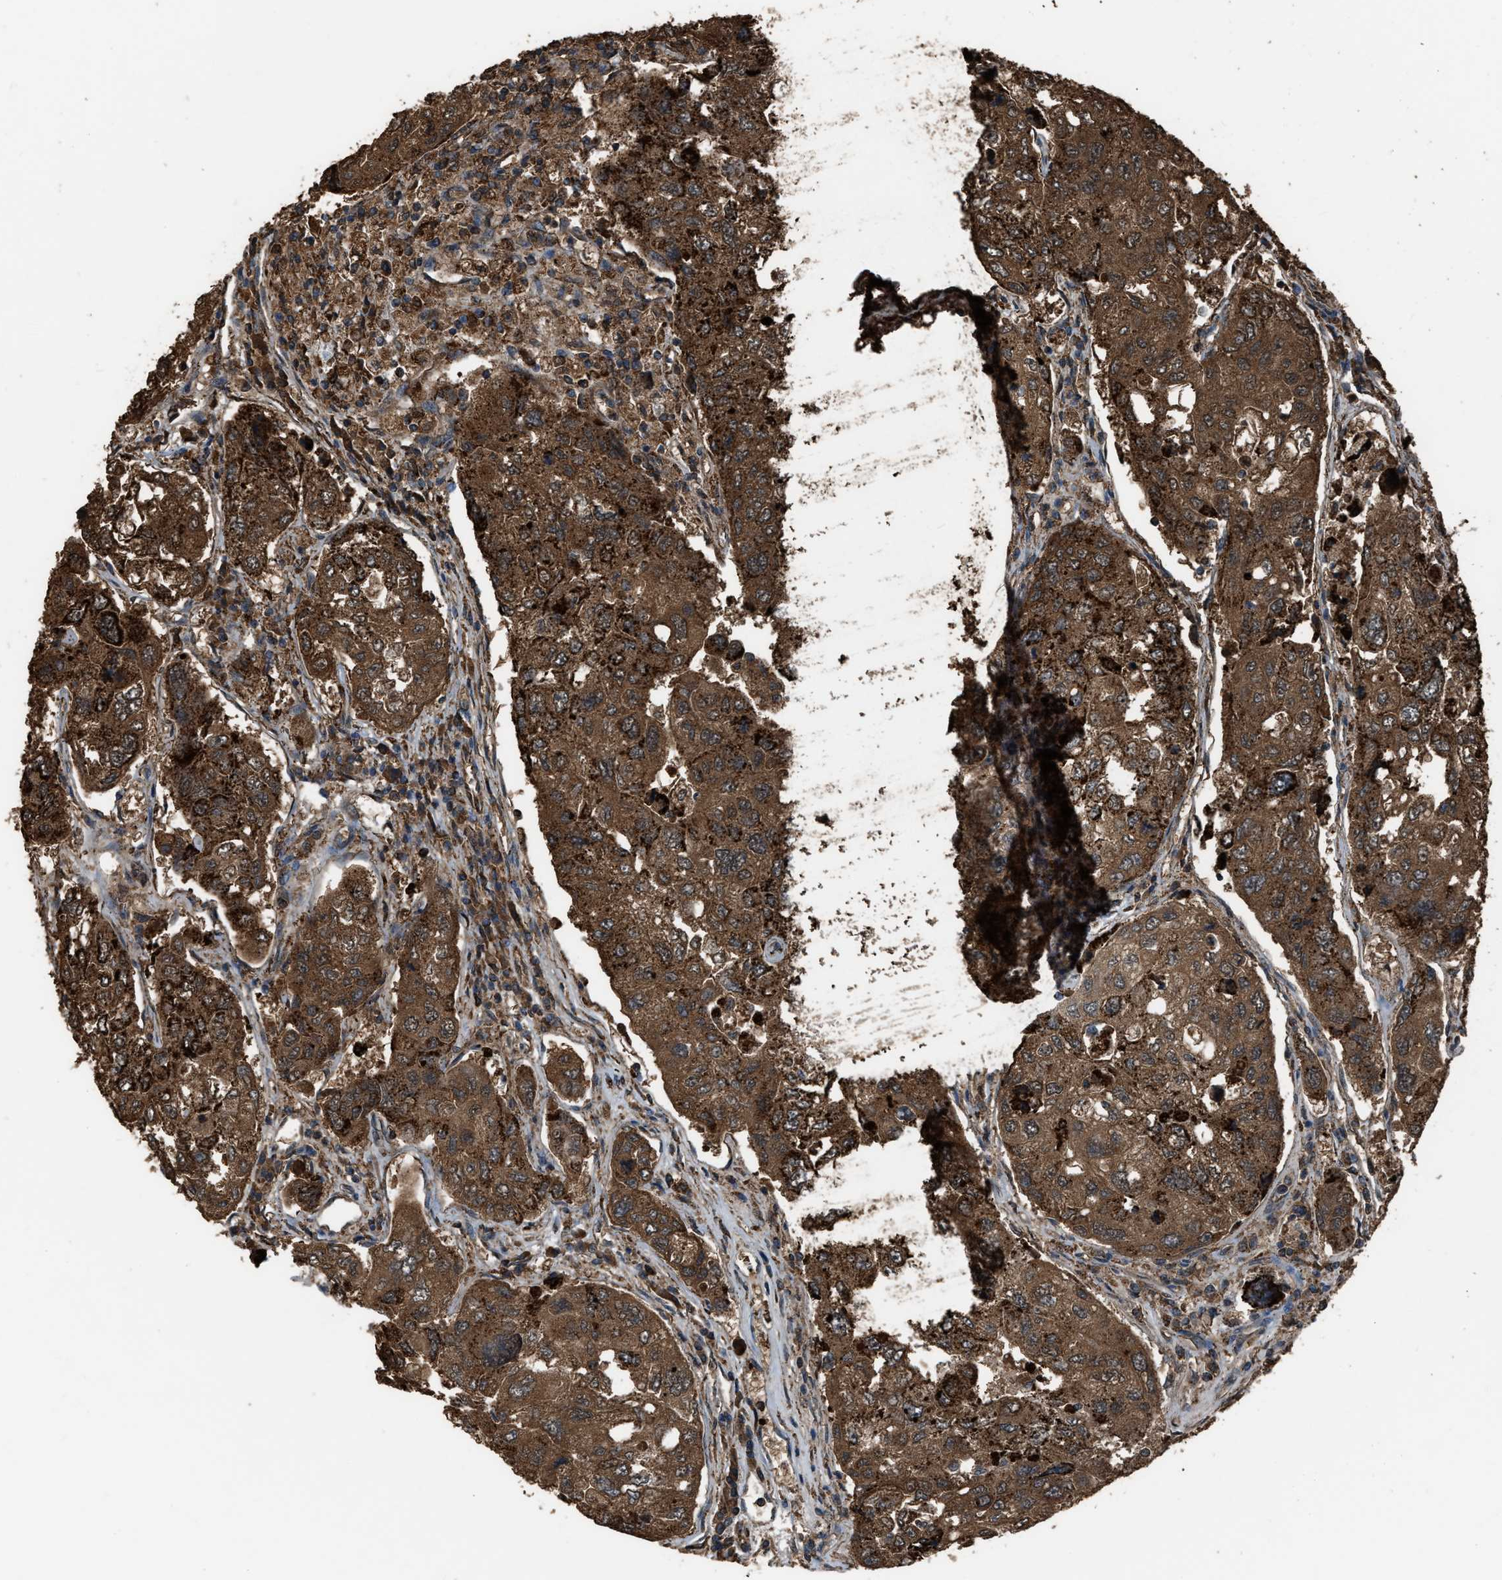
{"staining": {"intensity": "strong", "quantity": ">75%", "location": "cytoplasmic/membranous"}, "tissue": "urothelial cancer", "cell_type": "Tumor cells", "image_type": "cancer", "snomed": [{"axis": "morphology", "description": "Urothelial carcinoma, High grade"}, {"axis": "topography", "description": "Lymph node"}, {"axis": "topography", "description": "Urinary bladder"}], "caption": "Immunohistochemical staining of urothelial cancer displays strong cytoplasmic/membranous protein positivity in about >75% of tumor cells.", "gene": "MDH2", "patient": {"sex": "male", "age": 51}}